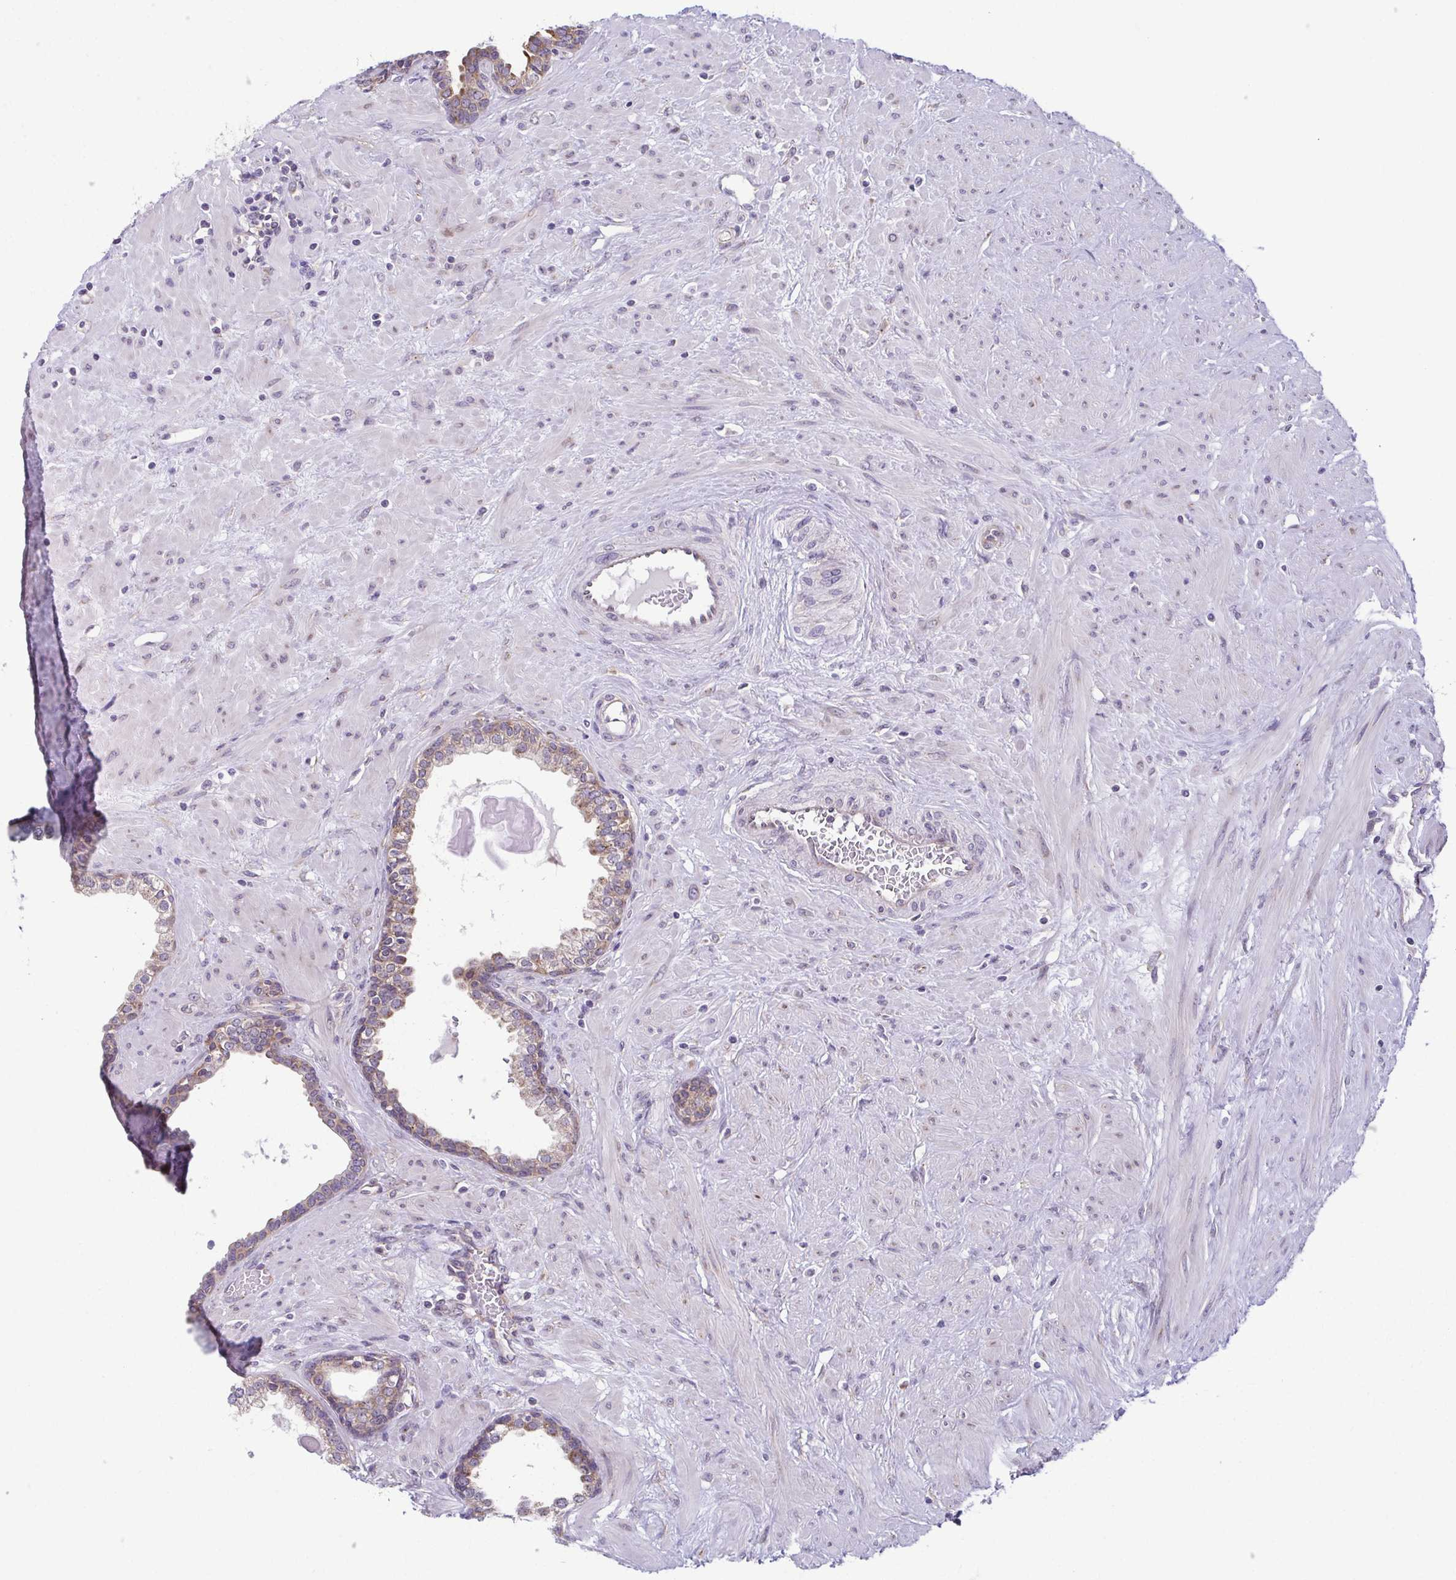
{"staining": {"intensity": "weak", "quantity": "25%-75%", "location": "cytoplasmic/membranous"}, "tissue": "prostate", "cell_type": "Glandular cells", "image_type": "normal", "snomed": [{"axis": "morphology", "description": "Normal tissue, NOS"}, {"axis": "topography", "description": "Prostate"}], "caption": "About 25%-75% of glandular cells in benign human prostate demonstrate weak cytoplasmic/membranous protein positivity as visualized by brown immunohistochemical staining.", "gene": "TMEM108", "patient": {"sex": "male", "age": 55}}